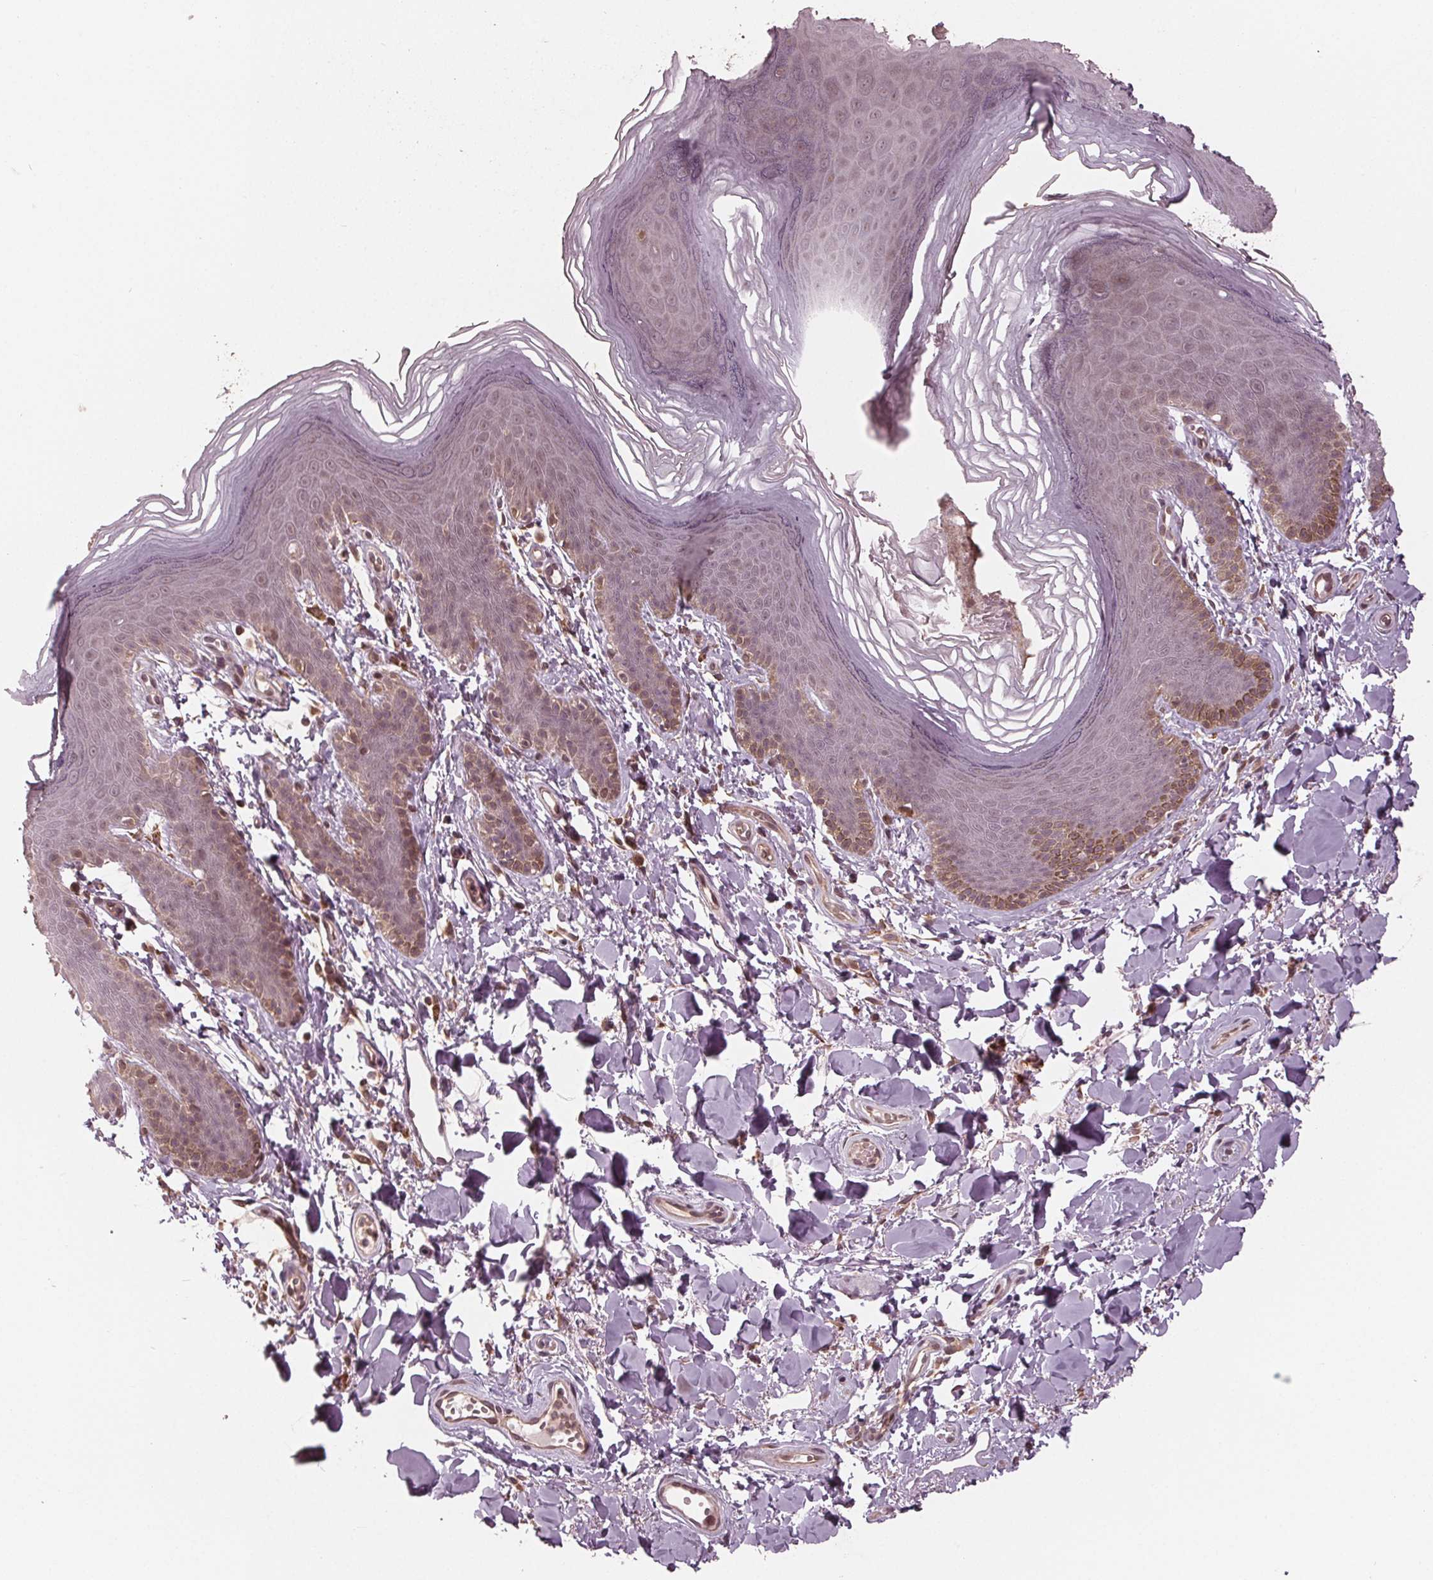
{"staining": {"intensity": "moderate", "quantity": "25%-75%", "location": "nuclear"}, "tissue": "skin", "cell_type": "Epidermal cells", "image_type": "normal", "snomed": [{"axis": "morphology", "description": "Normal tissue, NOS"}, {"axis": "topography", "description": "Anal"}], "caption": "About 25%-75% of epidermal cells in benign skin demonstrate moderate nuclear protein positivity as visualized by brown immunohistochemical staining.", "gene": "ZNF471", "patient": {"sex": "male", "age": 53}}